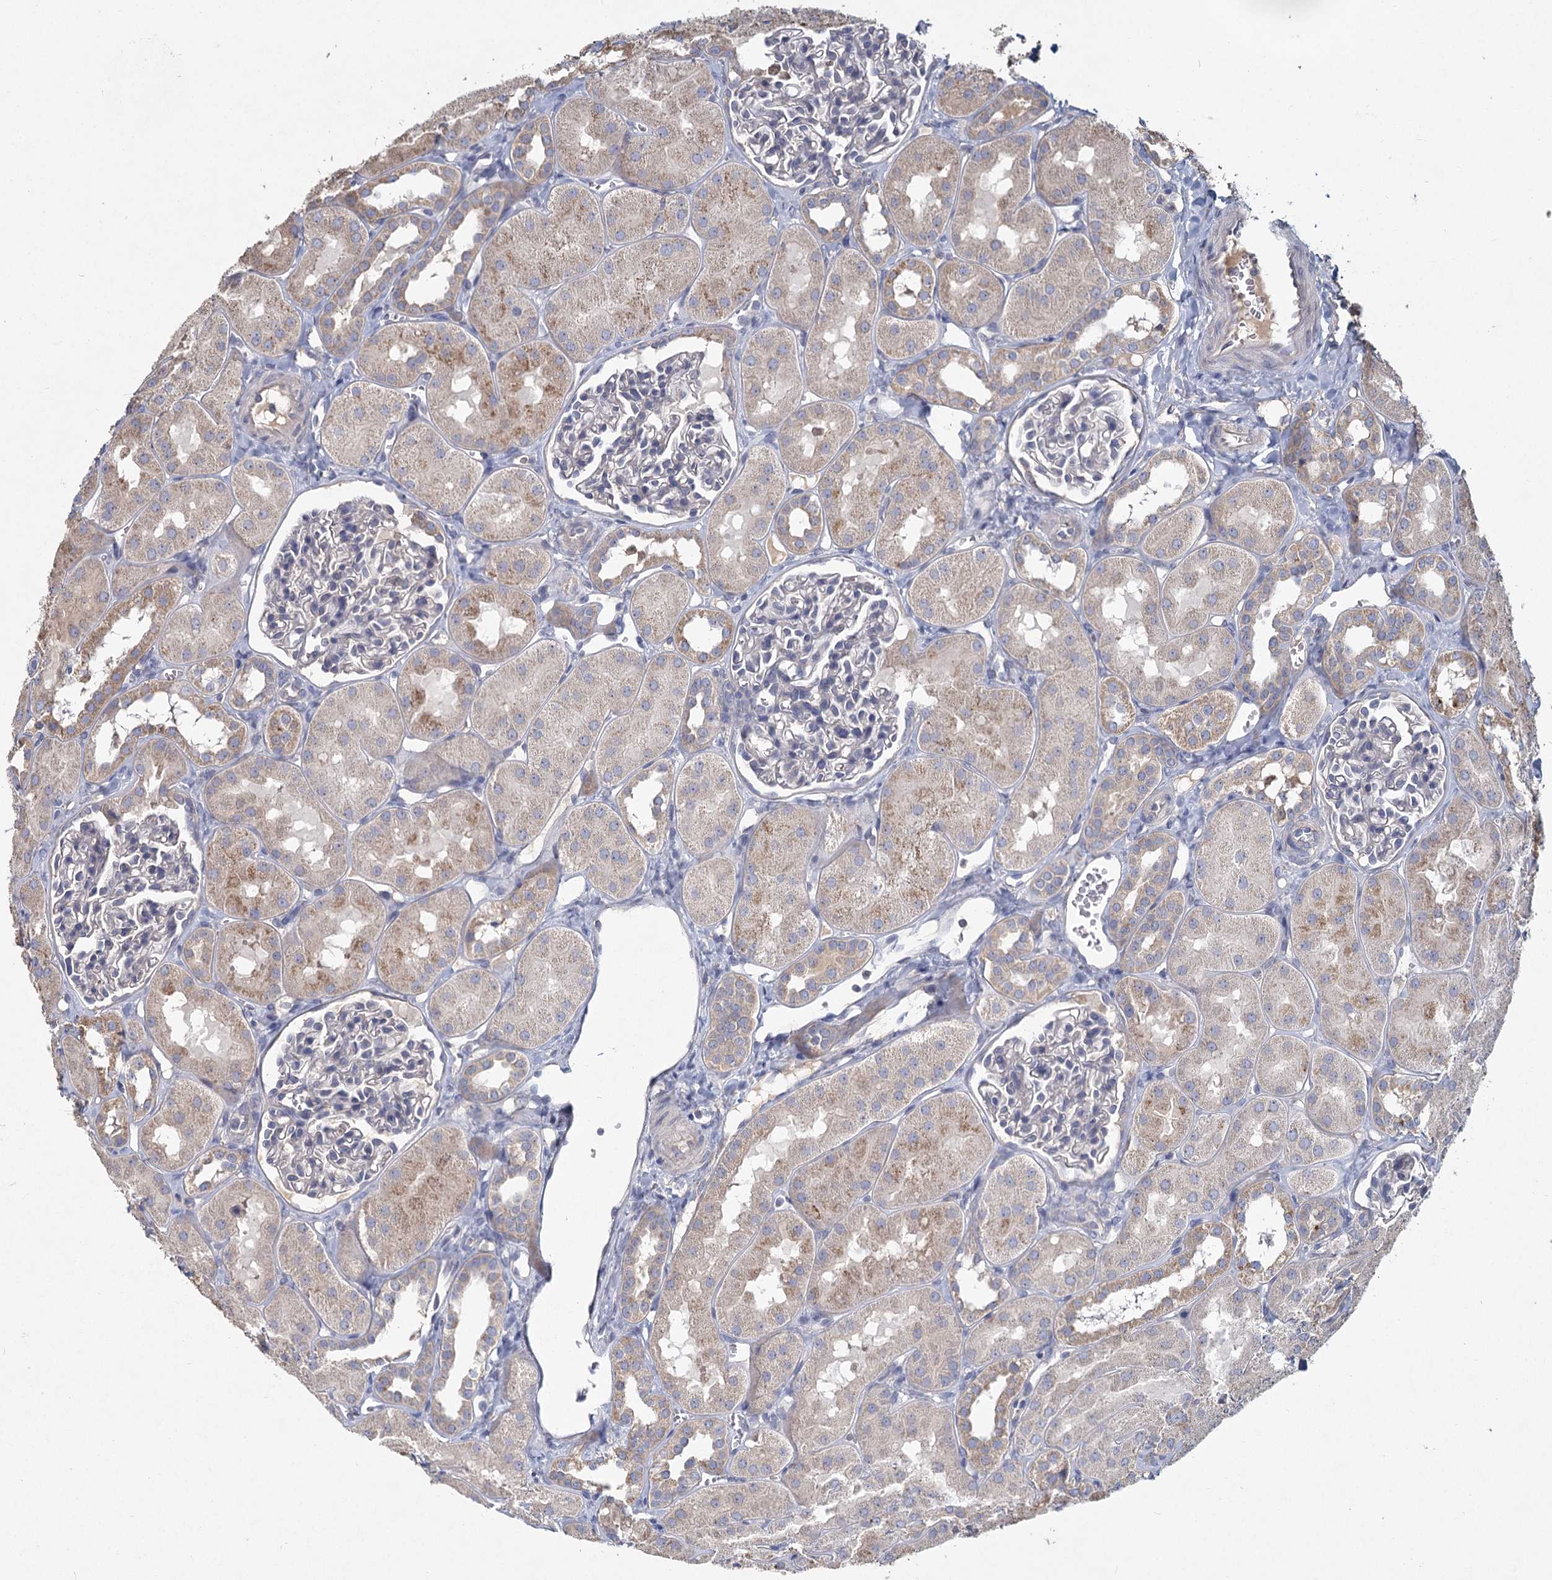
{"staining": {"intensity": "negative", "quantity": "none", "location": "none"}, "tissue": "kidney", "cell_type": "Cells in glomeruli", "image_type": "normal", "snomed": [{"axis": "morphology", "description": "Normal tissue, NOS"}, {"axis": "topography", "description": "Kidney"}, {"axis": "topography", "description": "Urinary bladder"}], "caption": "A micrograph of kidney stained for a protein demonstrates no brown staining in cells in glomeruli. Nuclei are stained in blue.", "gene": "HES2", "patient": {"sex": "male", "age": 16}}